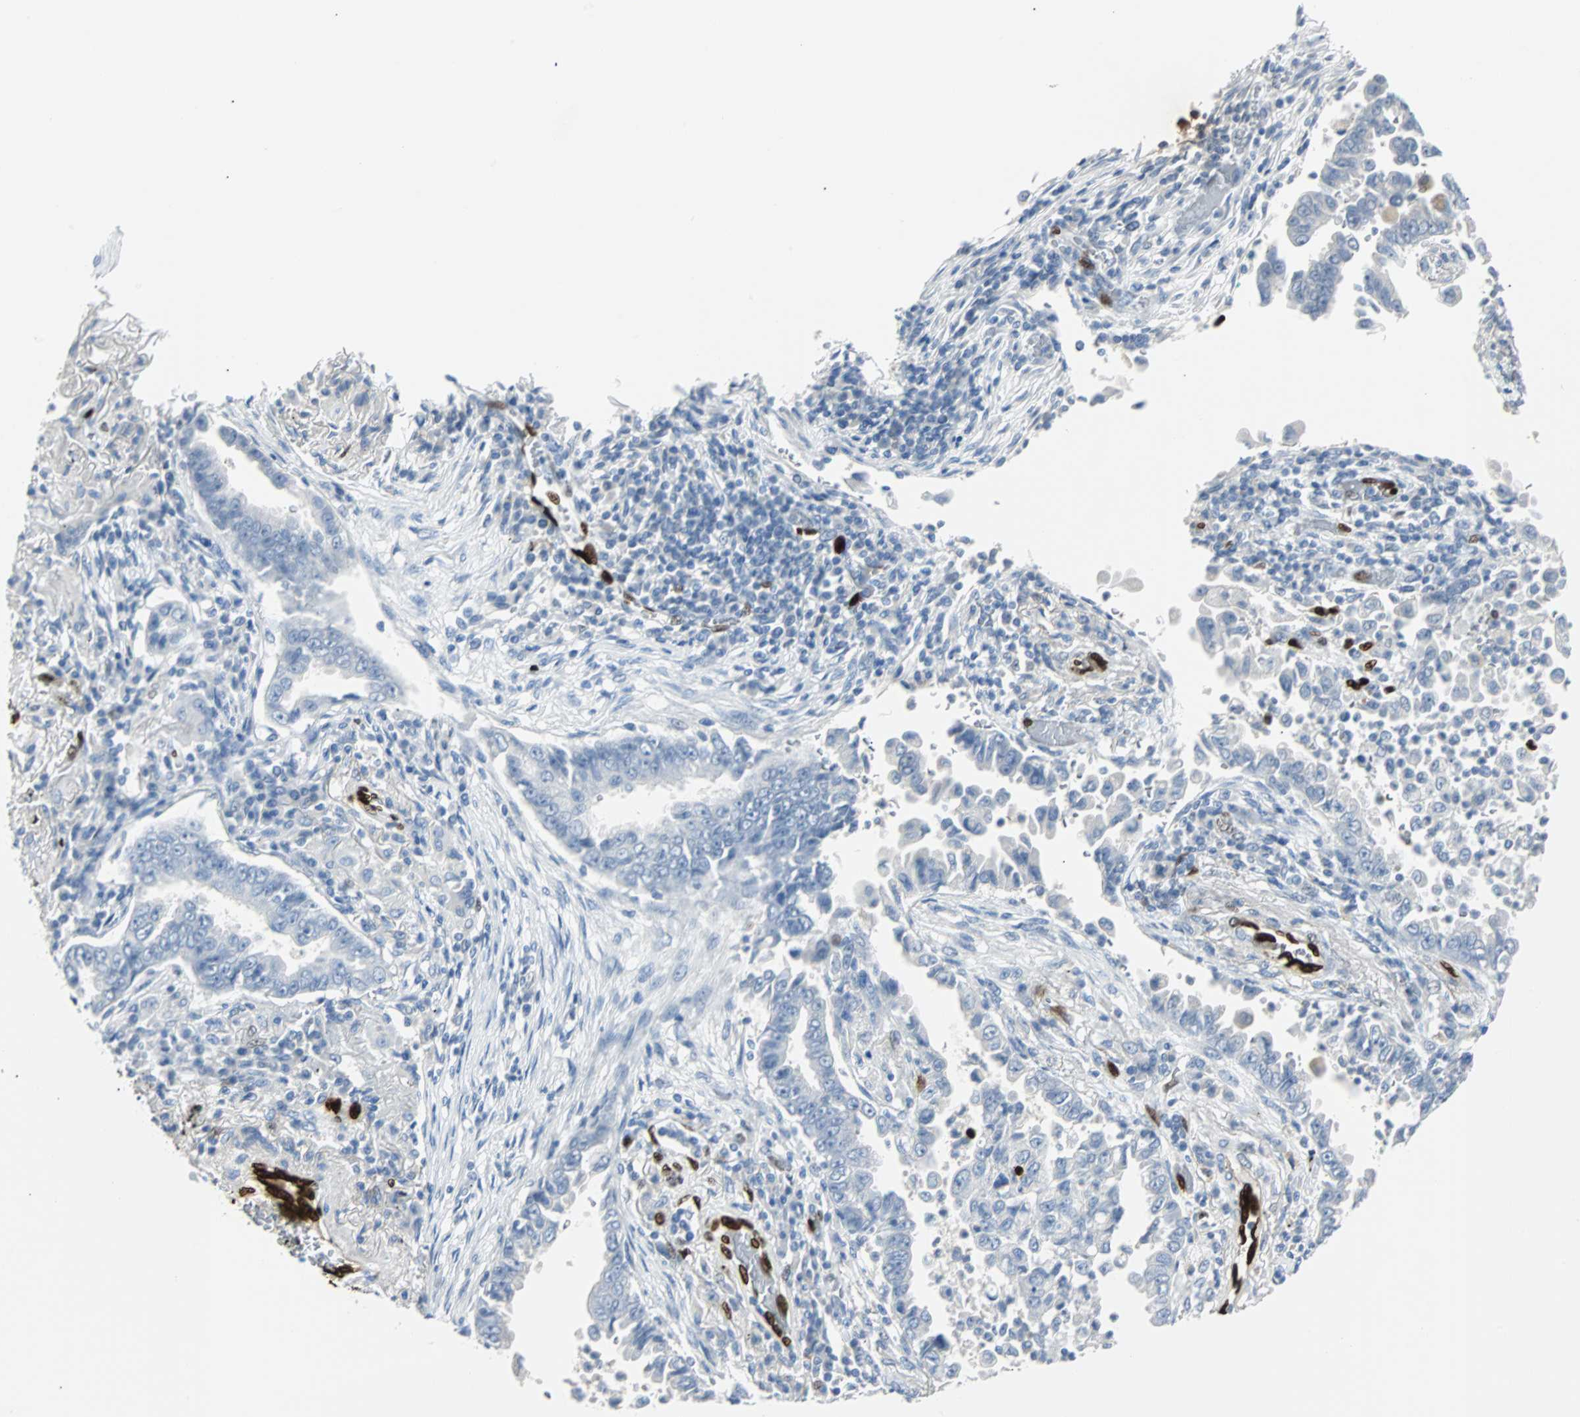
{"staining": {"intensity": "negative", "quantity": "none", "location": "none"}, "tissue": "lung cancer", "cell_type": "Tumor cells", "image_type": "cancer", "snomed": [{"axis": "morphology", "description": "Normal tissue, NOS"}, {"axis": "morphology", "description": "Inflammation, NOS"}, {"axis": "morphology", "description": "Adenocarcinoma, NOS"}, {"axis": "topography", "description": "Lung"}], "caption": "Image shows no significant protein positivity in tumor cells of lung cancer (adenocarcinoma).", "gene": "IL33", "patient": {"sex": "female", "age": 64}}